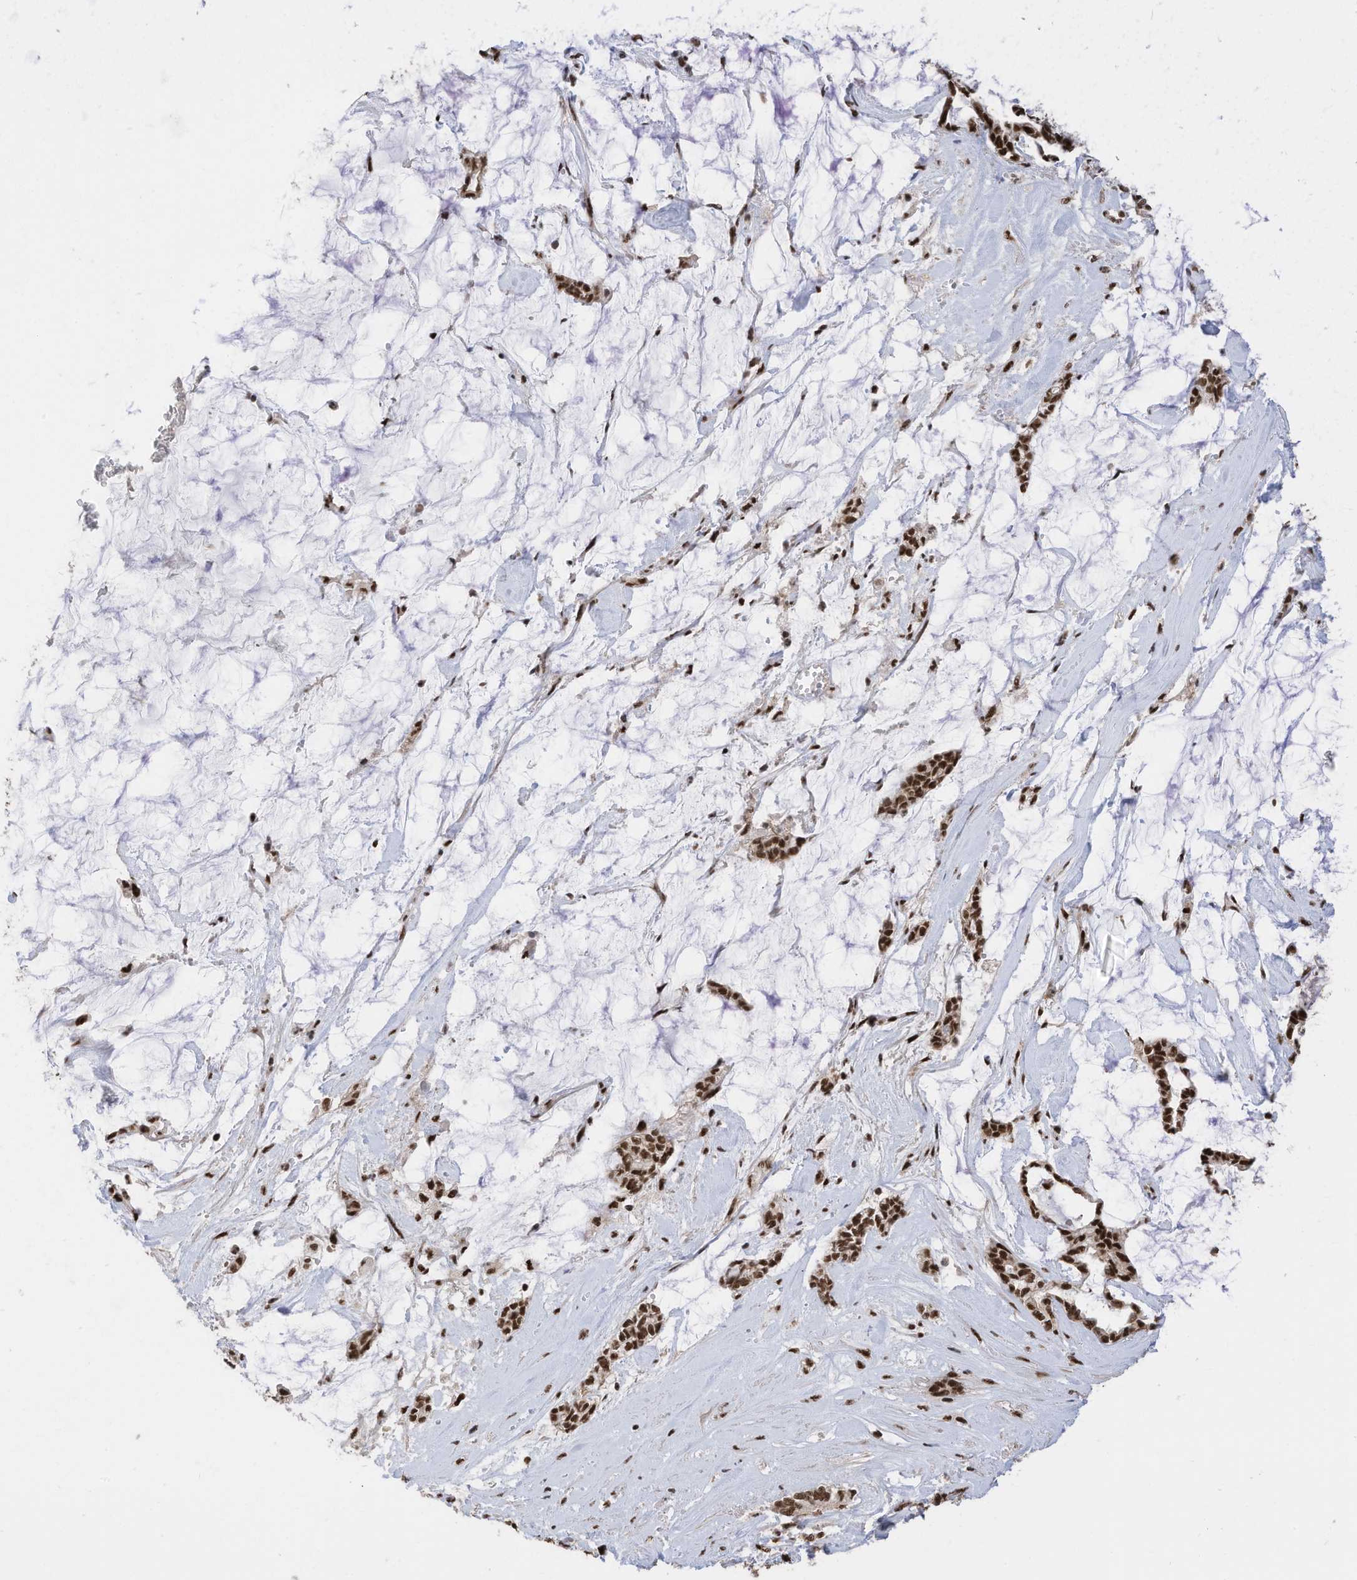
{"staining": {"intensity": "strong", "quantity": ">75%", "location": "nuclear"}, "tissue": "pancreatic cancer", "cell_type": "Tumor cells", "image_type": "cancer", "snomed": [{"axis": "morphology", "description": "Adenocarcinoma, NOS"}, {"axis": "topography", "description": "Pancreas"}], "caption": "Pancreatic adenocarcinoma stained with a protein marker demonstrates strong staining in tumor cells.", "gene": "SF3A3", "patient": {"sex": "female", "age": 73}}